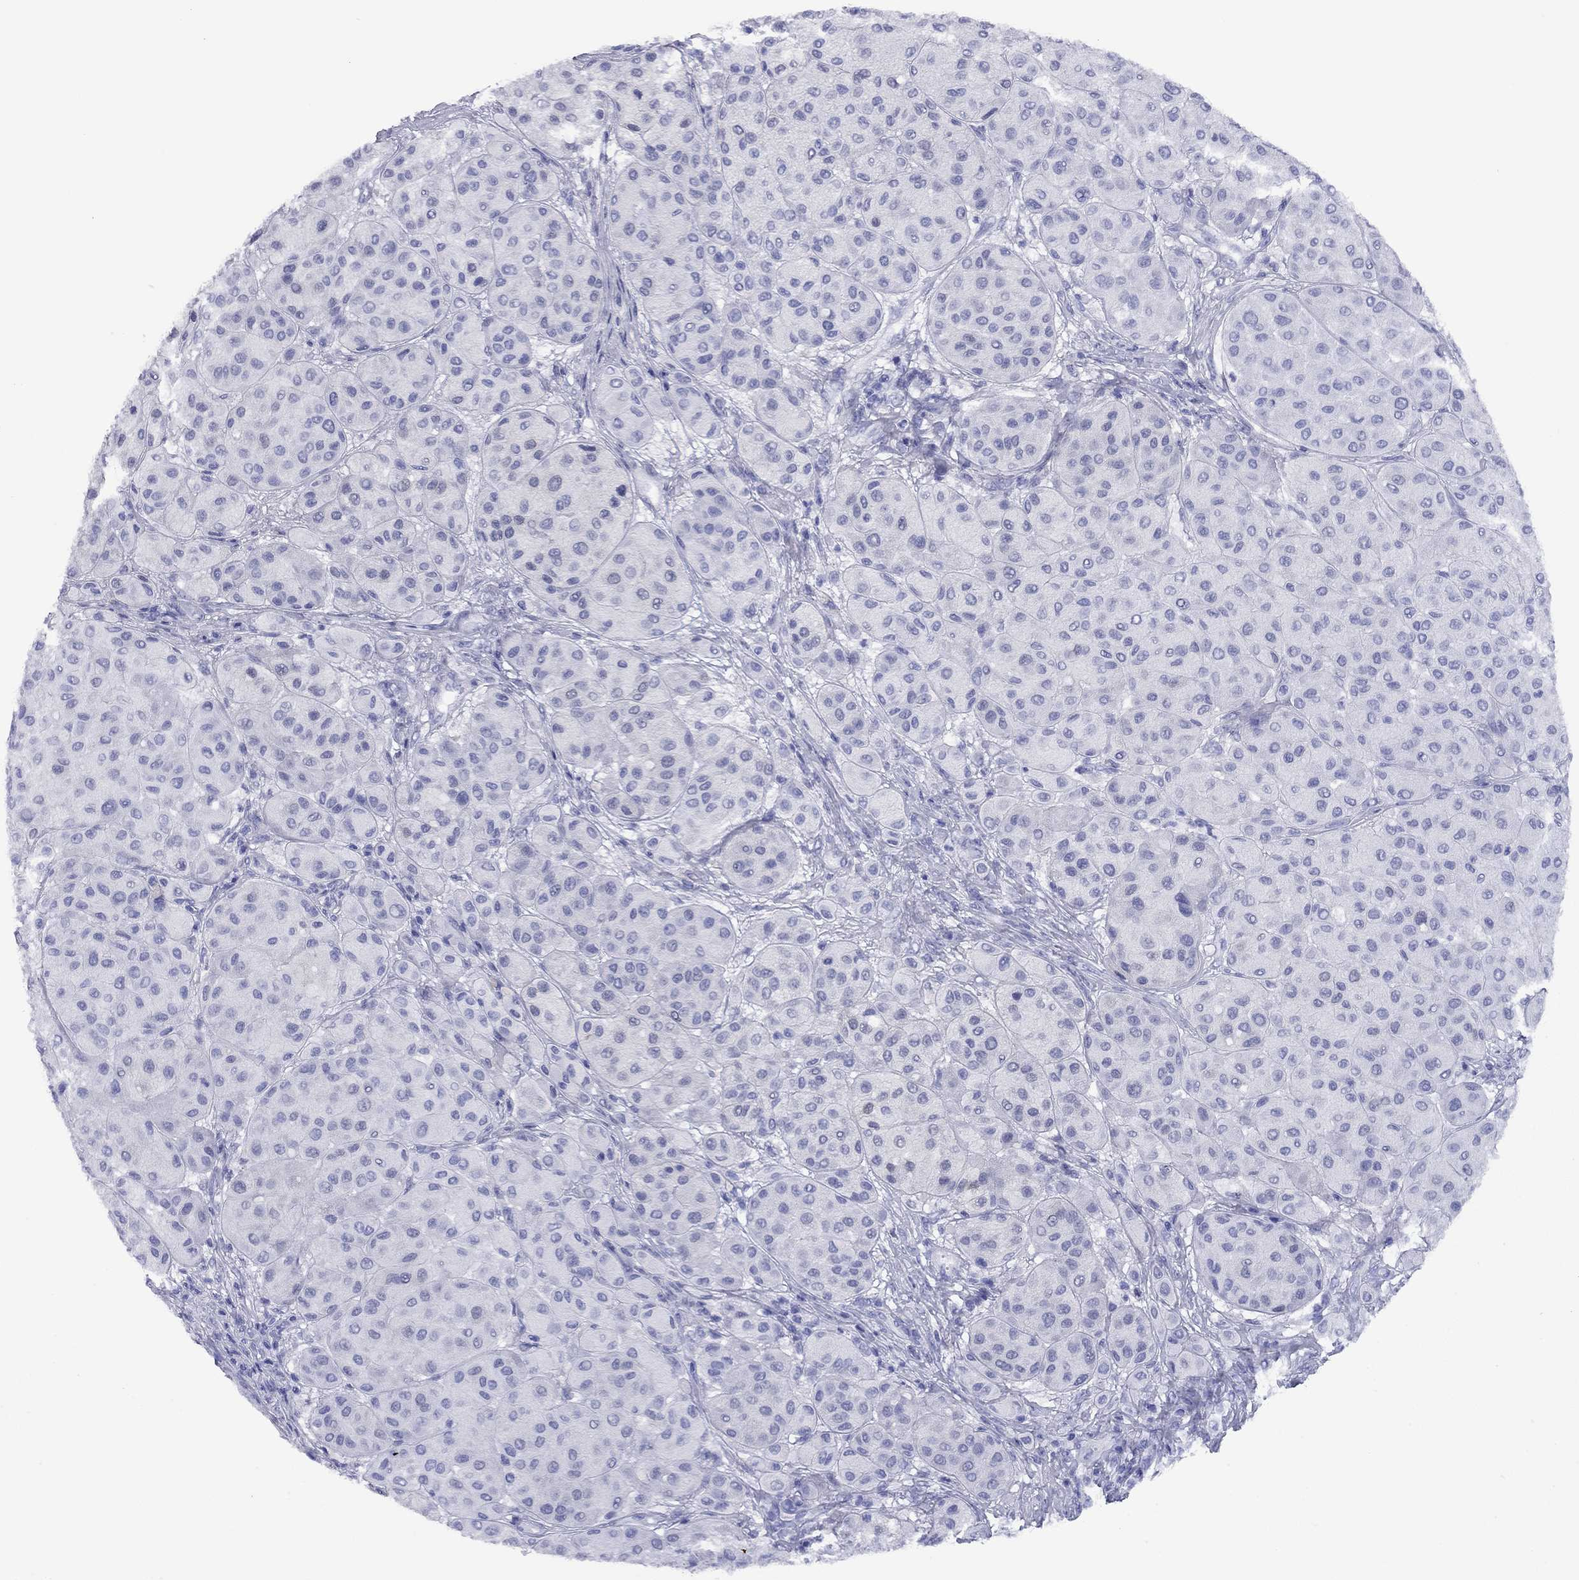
{"staining": {"intensity": "negative", "quantity": "none", "location": "none"}, "tissue": "melanoma", "cell_type": "Tumor cells", "image_type": "cancer", "snomed": [{"axis": "morphology", "description": "Malignant melanoma, Metastatic site"}, {"axis": "topography", "description": "Smooth muscle"}], "caption": "Melanoma stained for a protein using immunohistochemistry demonstrates no staining tumor cells.", "gene": "CMYA5", "patient": {"sex": "male", "age": 41}}